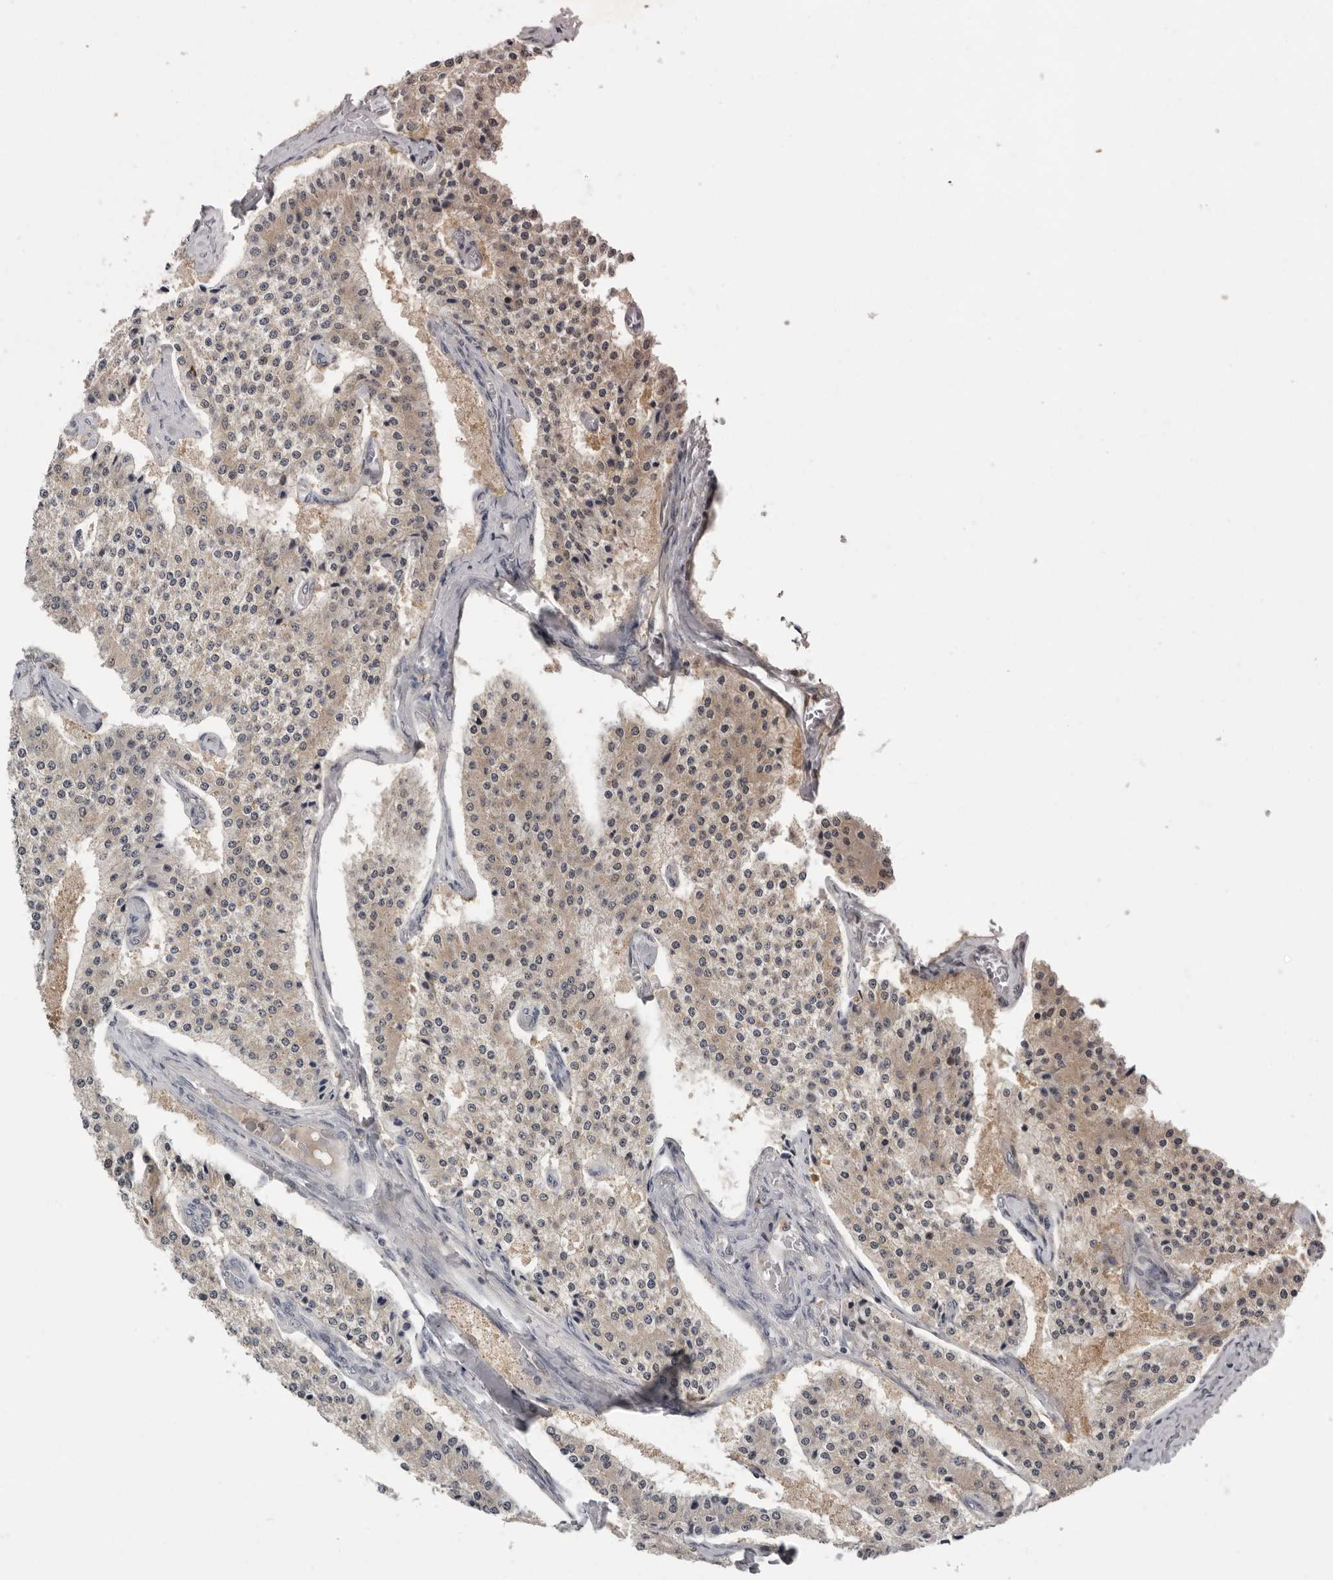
{"staining": {"intensity": "weak", "quantity": "<25%", "location": "cytoplasmic/membranous"}, "tissue": "carcinoid", "cell_type": "Tumor cells", "image_type": "cancer", "snomed": [{"axis": "morphology", "description": "Carcinoid, malignant, NOS"}, {"axis": "topography", "description": "Colon"}], "caption": "This photomicrograph is of carcinoid stained with immunohistochemistry to label a protein in brown with the nuclei are counter-stained blue. There is no positivity in tumor cells.", "gene": "RALGPS2", "patient": {"sex": "female", "age": 52}}